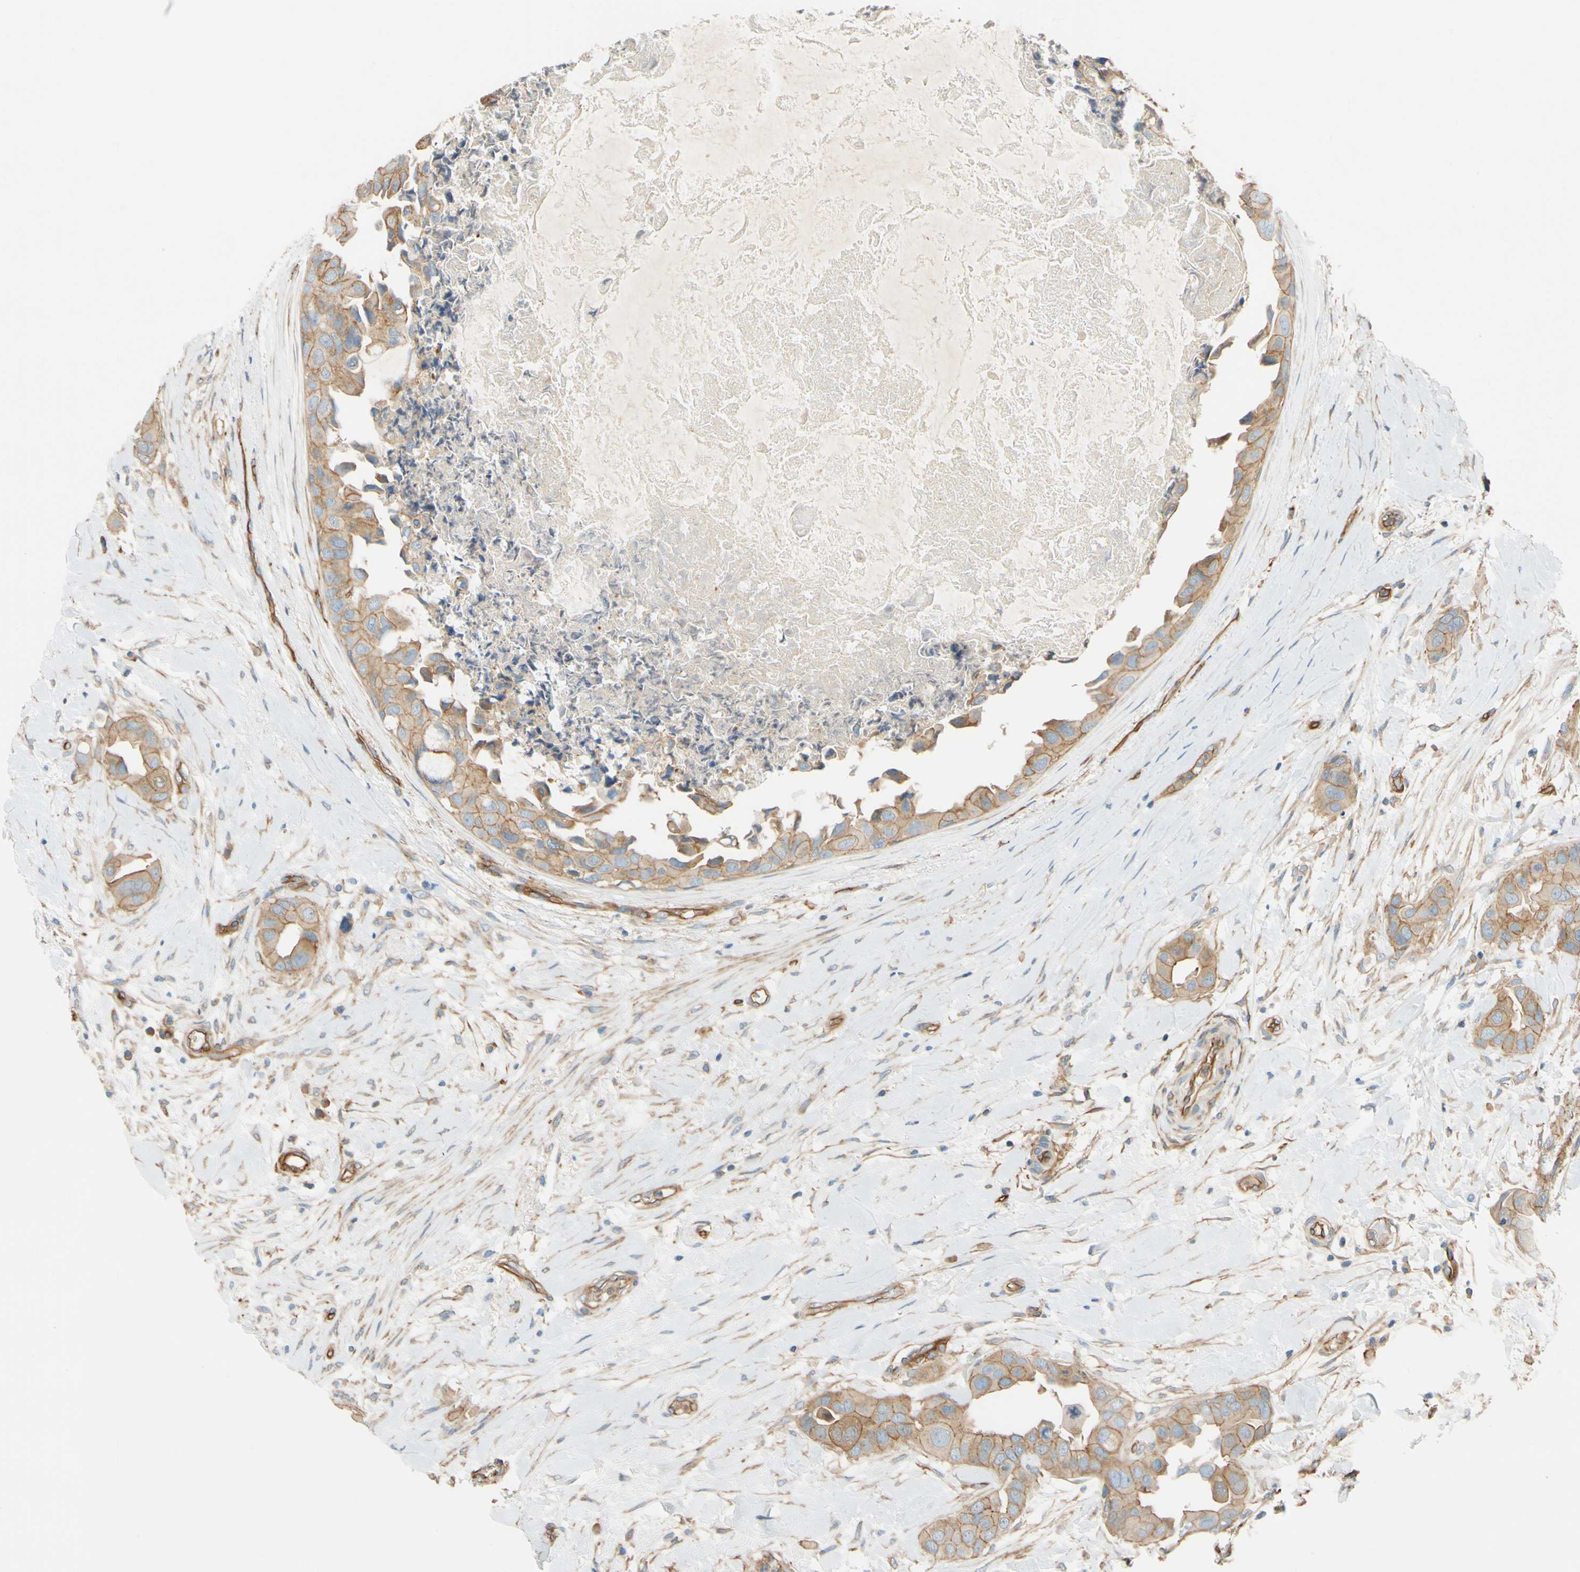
{"staining": {"intensity": "weak", "quantity": ">75%", "location": "cytoplasmic/membranous"}, "tissue": "breast cancer", "cell_type": "Tumor cells", "image_type": "cancer", "snomed": [{"axis": "morphology", "description": "Duct carcinoma"}, {"axis": "topography", "description": "Breast"}], "caption": "Breast cancer stained with a brown dye exhibits weak cytoplasmic/membranous positive expression in about >75% of tumor cells.", "gene": "SPTAN1", "patient": {"sex": "female", "age": 40}}